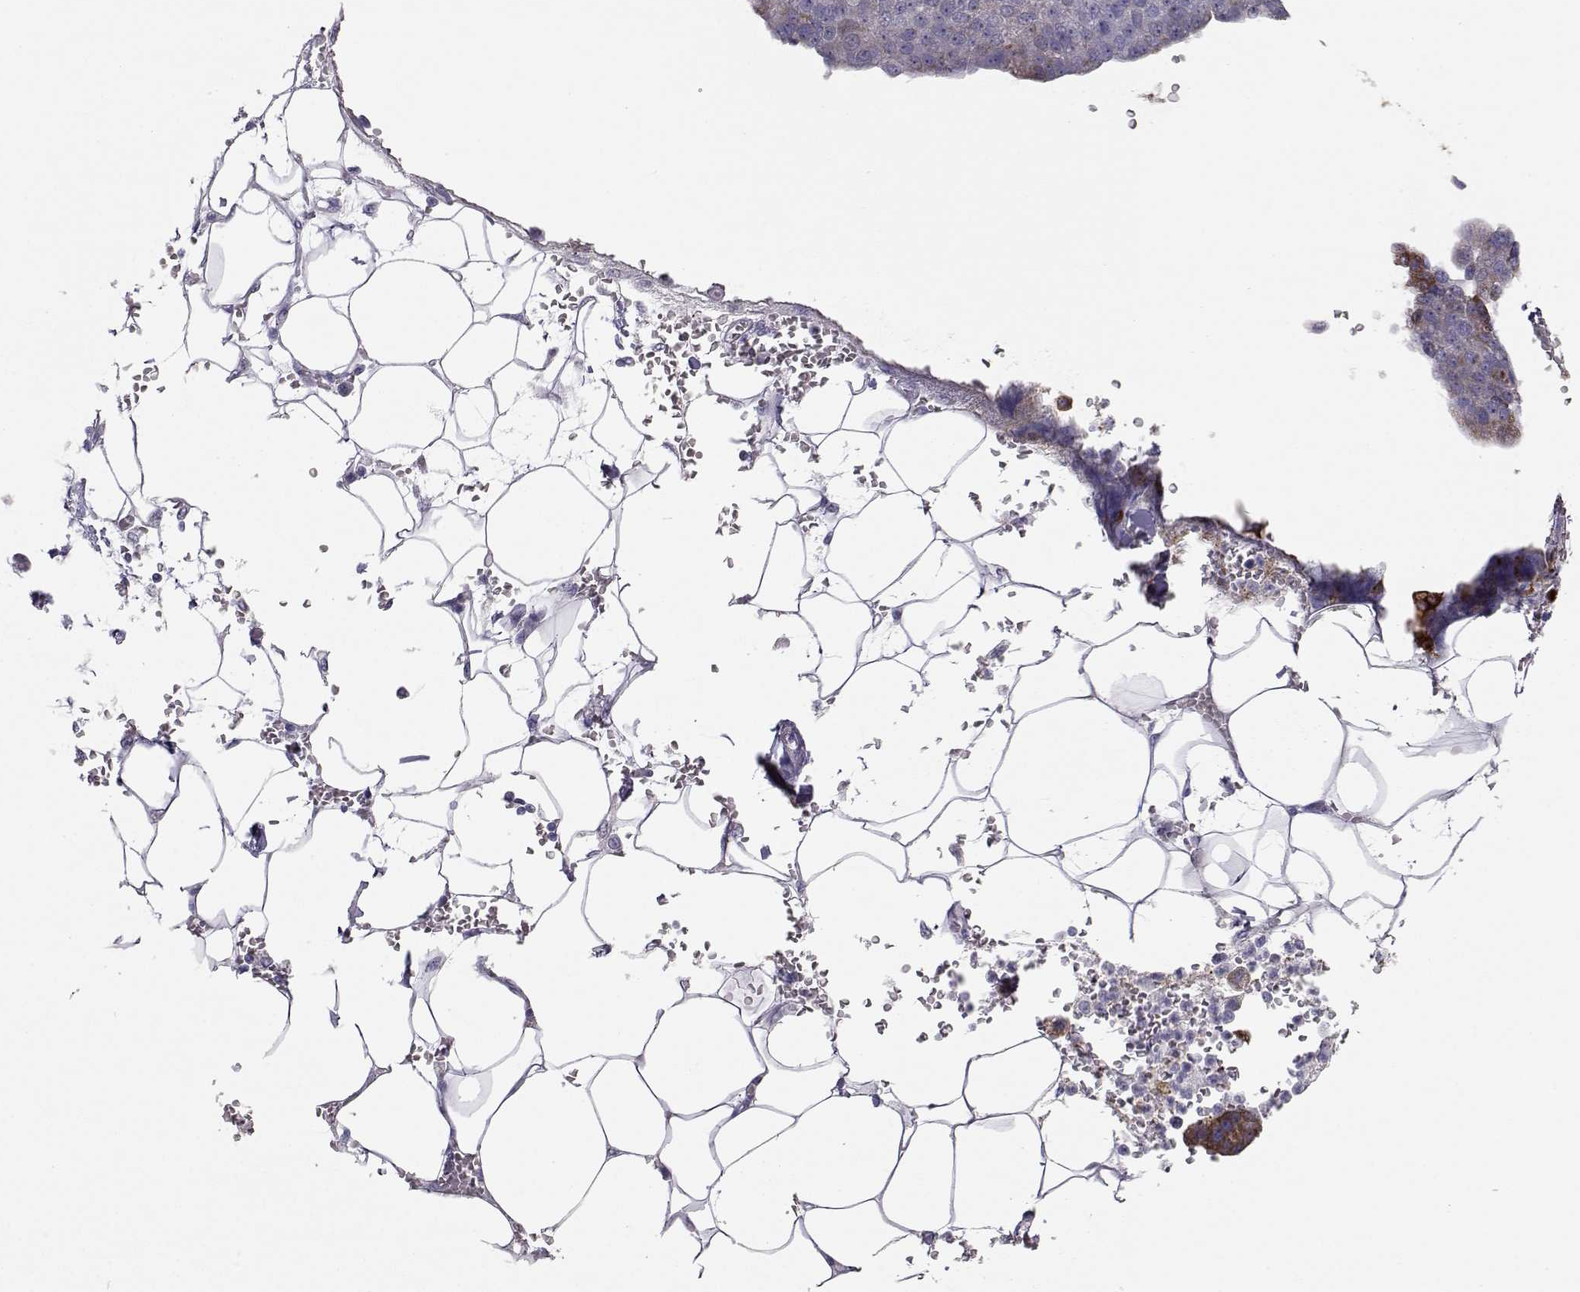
{"staining": {"intensity": "strong", "quantity": "<25%", "location": "cytoplasmic/membranous"}, "tissue": "pancreatic cancer", "cell_type": "Tumor cells", "image_type": "cancer", "snomed": [{"axis": "morphology", "description": "Adenocarcinoma, NOS"}, {"axis": "topography", "description": "Pancreas"}], "caption": "Pancreatic adenocarcinoma stained with DAB immunohistochemistry displays medium levels of strong cytoplasmic/membranous positivity in about <25% of tumor cells.", "gene": "LAMB3", "patient": {"sex": "female", "age": 61}}